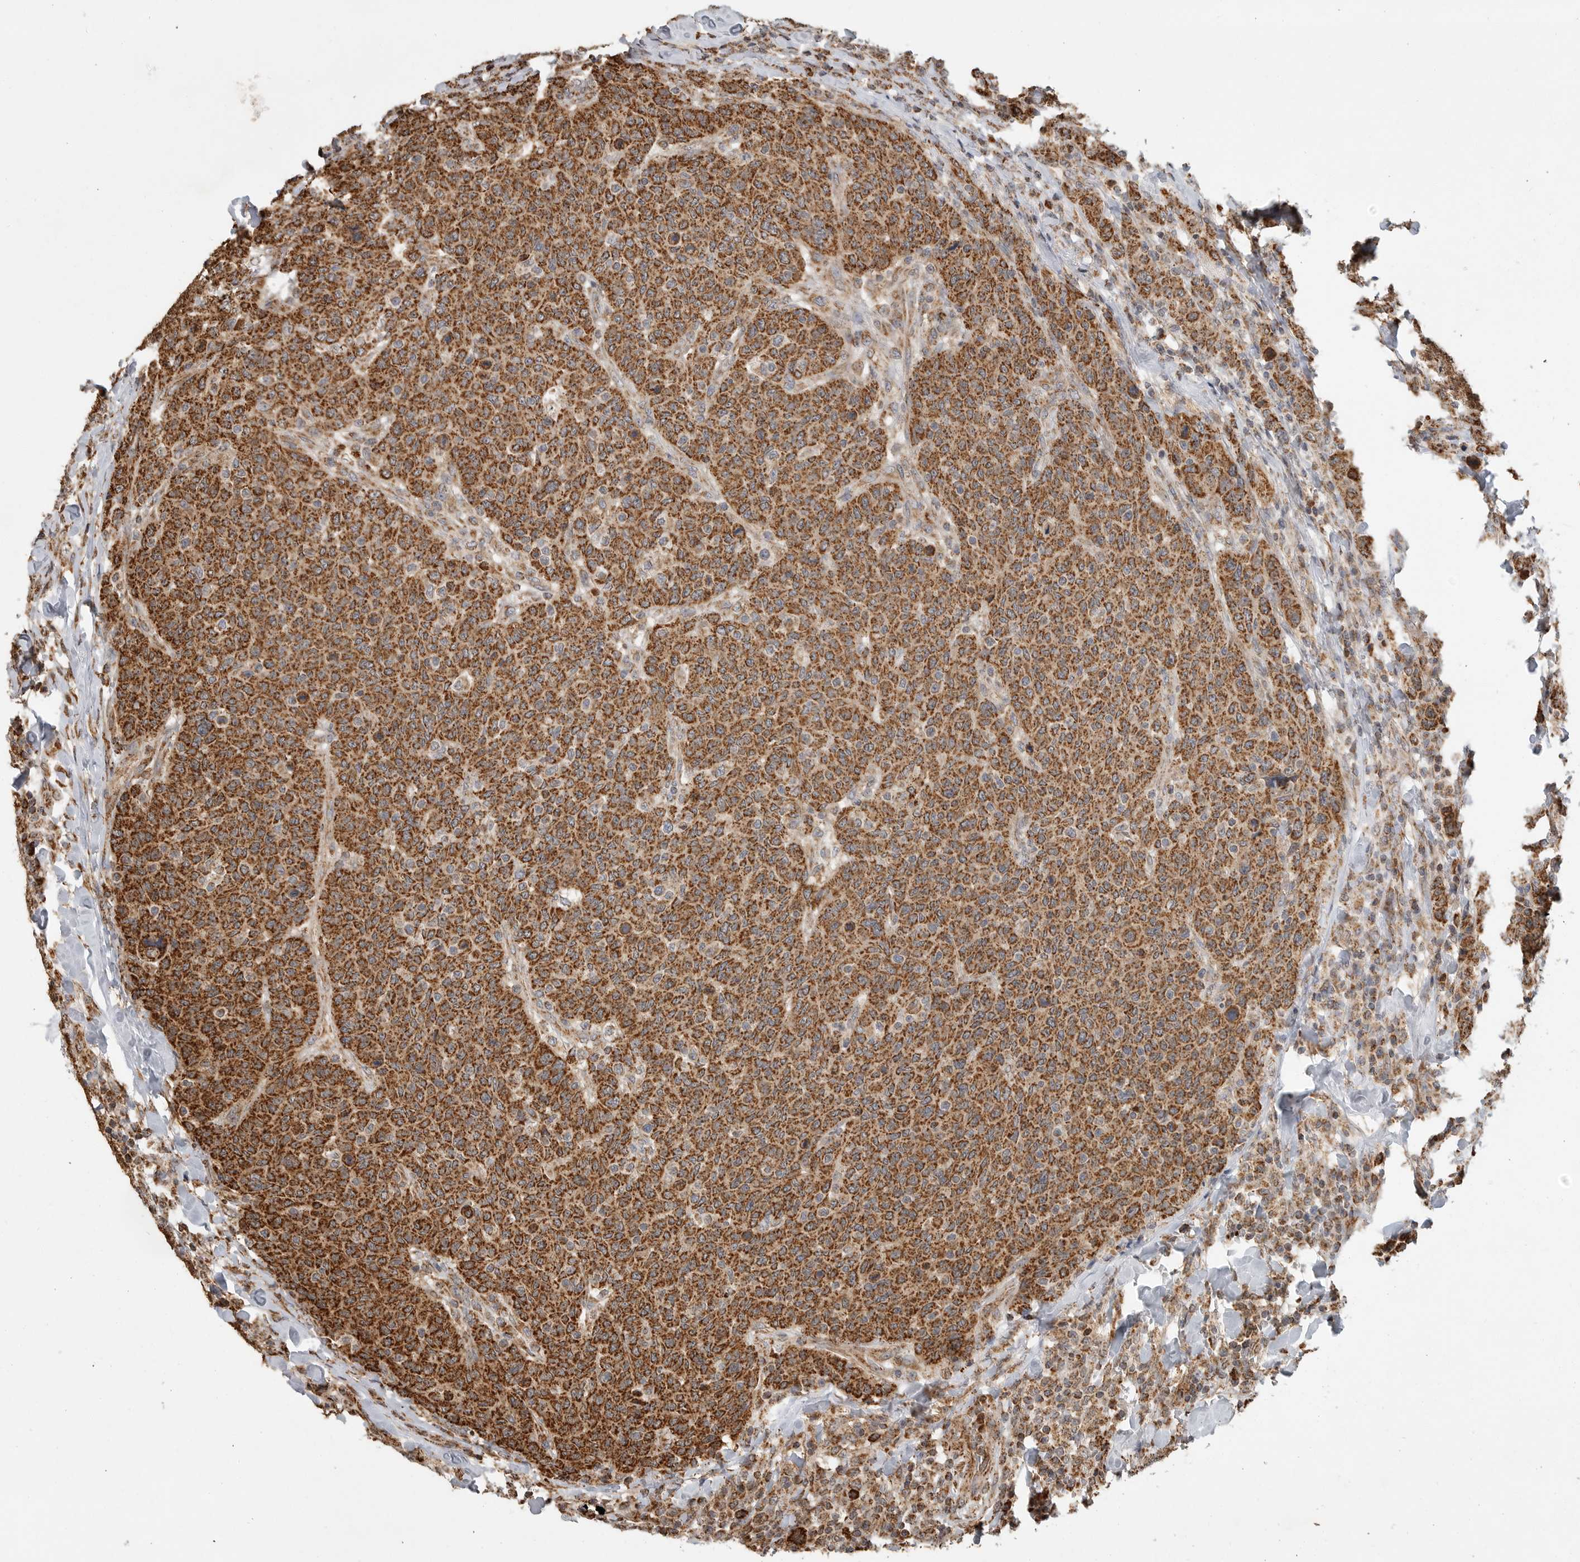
{"staining": {"intensity": "strong", "quantity": ">75%", "location": "cytoplasmic/membranous"}, "tissue": "breast cancer", "cell_type": "Tumor cells", "image_type": "cancer", "snomed": [{"axis": "morphology", "description": "Duct carcinoma"}, {"axis": "topography", "description": "Breast"}], "caption": "Immunohistochemical staining of human breast infiltrating ductal carcinoma displays high levels of strong cytoplasmic/membranous protein expression in about >75% of tumor cells.", "gene": "GCNT2", "patient": {"sex": "female", "age": 37}}